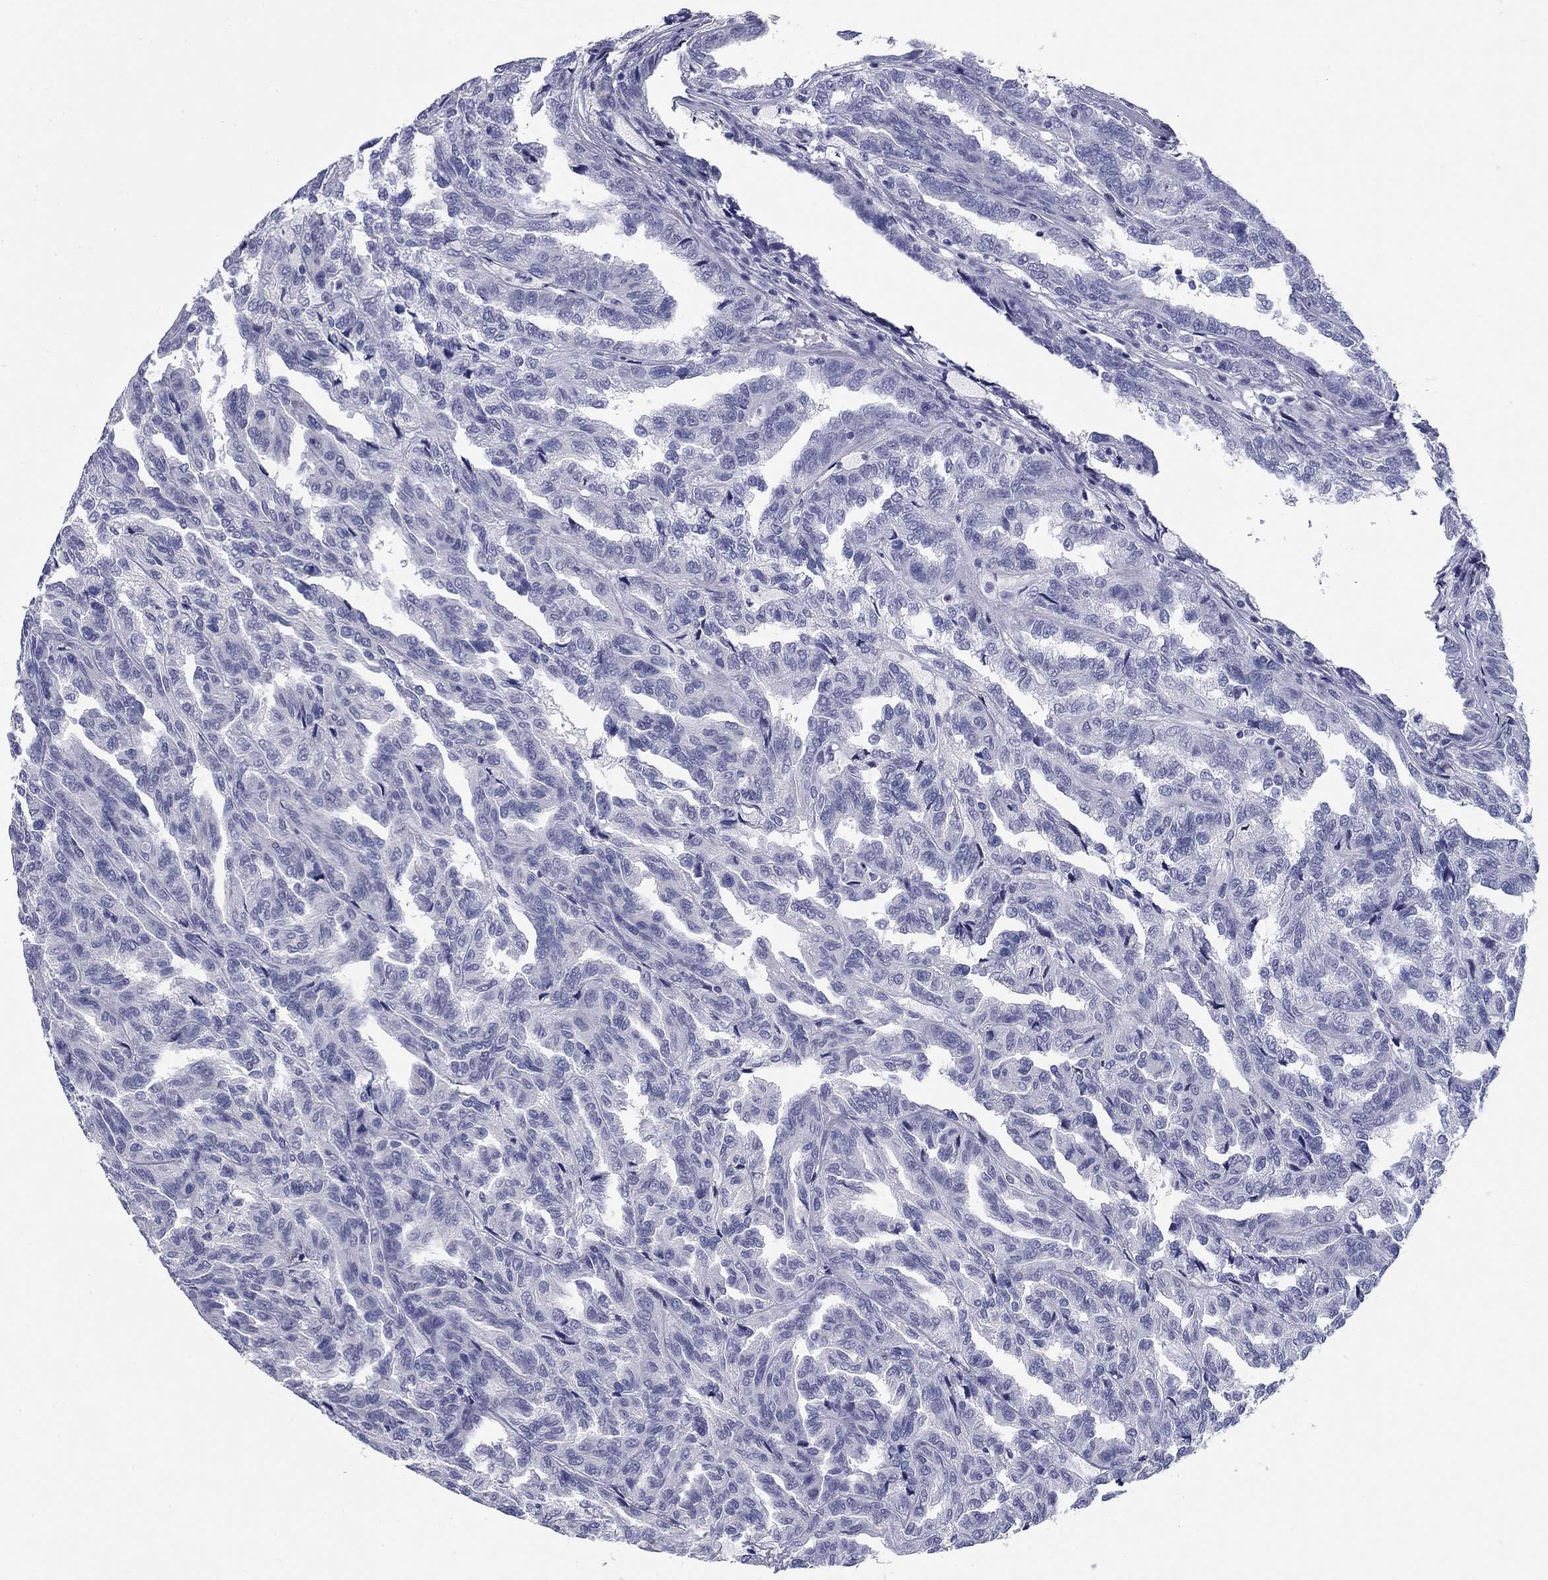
{"staining": {"intensity": "negative", "quantity": "none", "location": "none"}, "tissue": "renal cancer", "cell_type": "Tumor cells", "image_type": "cancer", "snomed": [{"axis": "morphology", "description": "Adenocarcinoma, NOS"}, {"axis": "topography", "description": "Kidney"}], "caption": "DAB (3,3'-diaminobenzidine) immunohistochemical staining of human renal cancer (adenocarcinoma) displays no significant expression in tumor cells.", "gene": "KCNH1", "patient": {"sex": "male", "age": 79}}